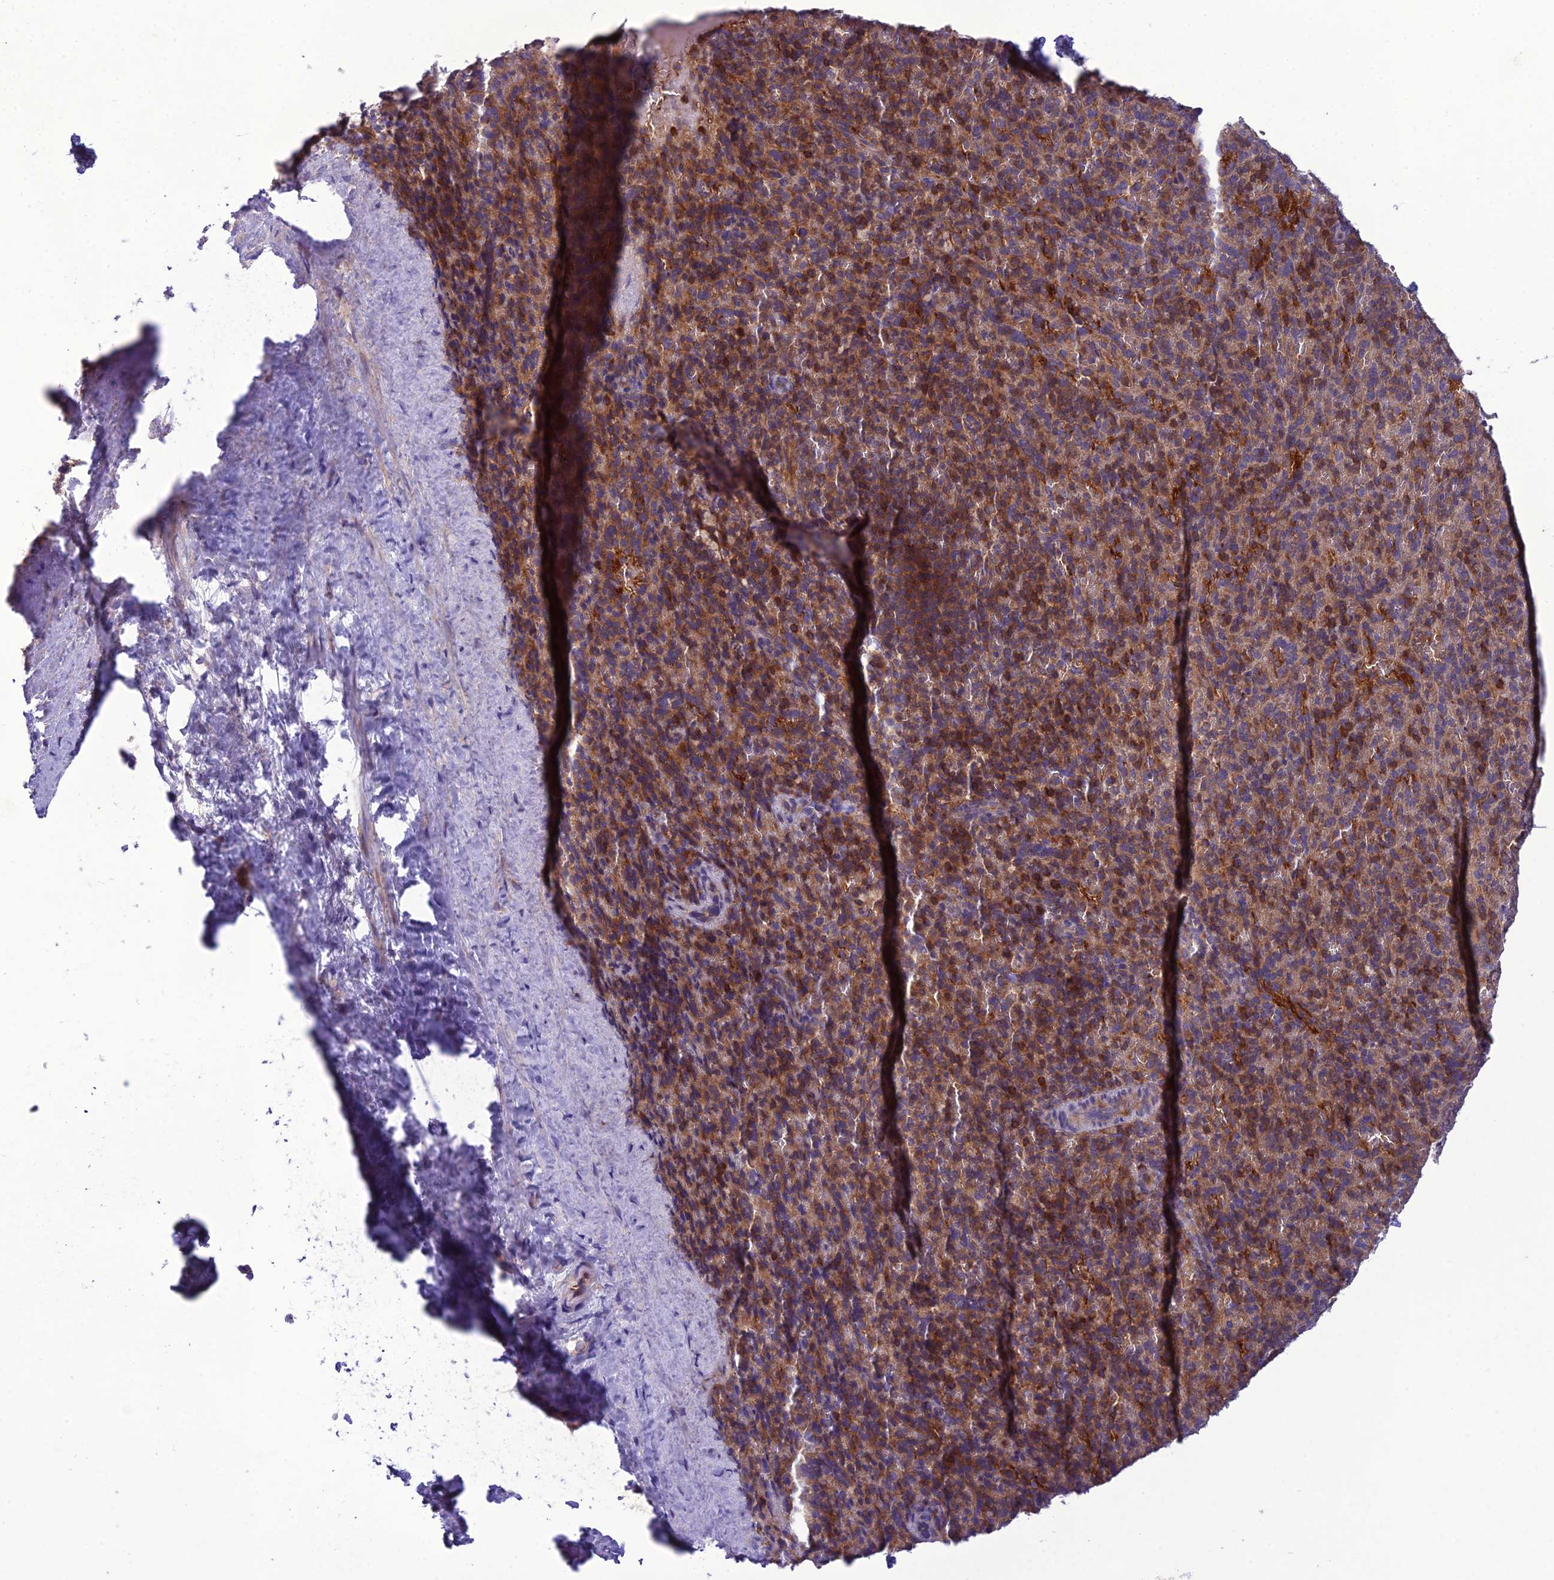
{"staining": {"intensity": "moderate", "quantity": "25%-75%", "location": "cytoplasmic/membranous,nuclear"}, "tissue": "spleen", "cell_type": "Cells in red pulp", "image_type": "normal", "snomed": [{"axis": "morphology", "description": "Normal tissue, NOS"}, {"axis": "topography", "description": "Spleen"}], "caption": "Protein staining reveals moderate cytoplasmic/membranous,nuclear positivity in approximately 25%-75% of cells in red pulp in normal spleen.", "gene": "GDF6", "patient": {"sex": "female", "age": 21}}